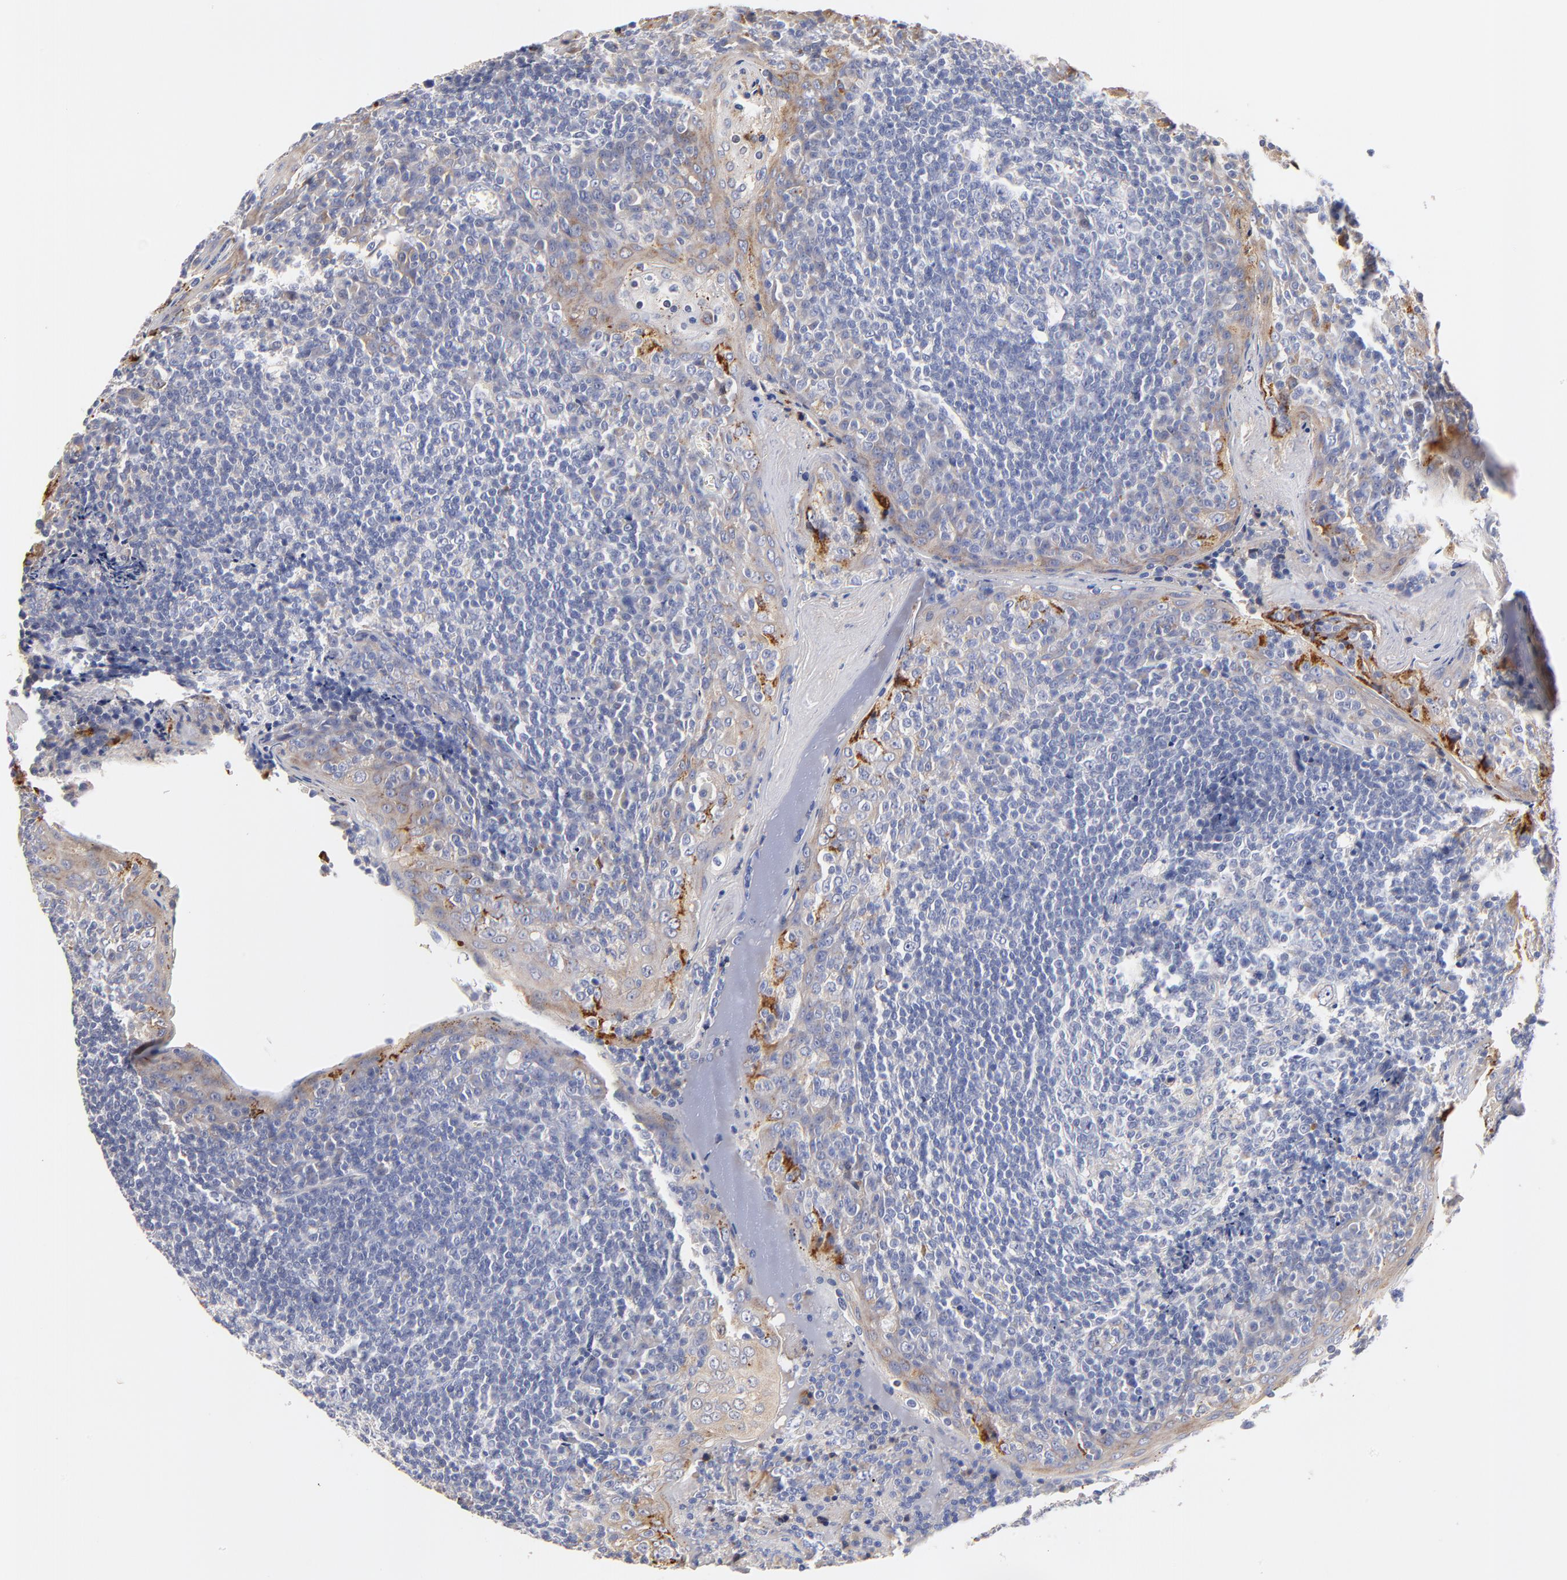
{"staining": {"intensity": "negative", "quantity": "none", "location": "none"}, "tissue": "tonsil", "cell_type": "Germinal center cells", "image_type": "normal", "snomed": [{"axis": "morphology", "description": "Normal tissue, NOS"}, {"axis": "topography", "description": "Tonsil"}], "caption": "High power microscopy histopathology image of an IHC histopathology image of unremarkable tonsil, revealing no significant expression in germinal center cells.", "gene": "FBXL2", "patient": {"sex": "male", "age": 31}}